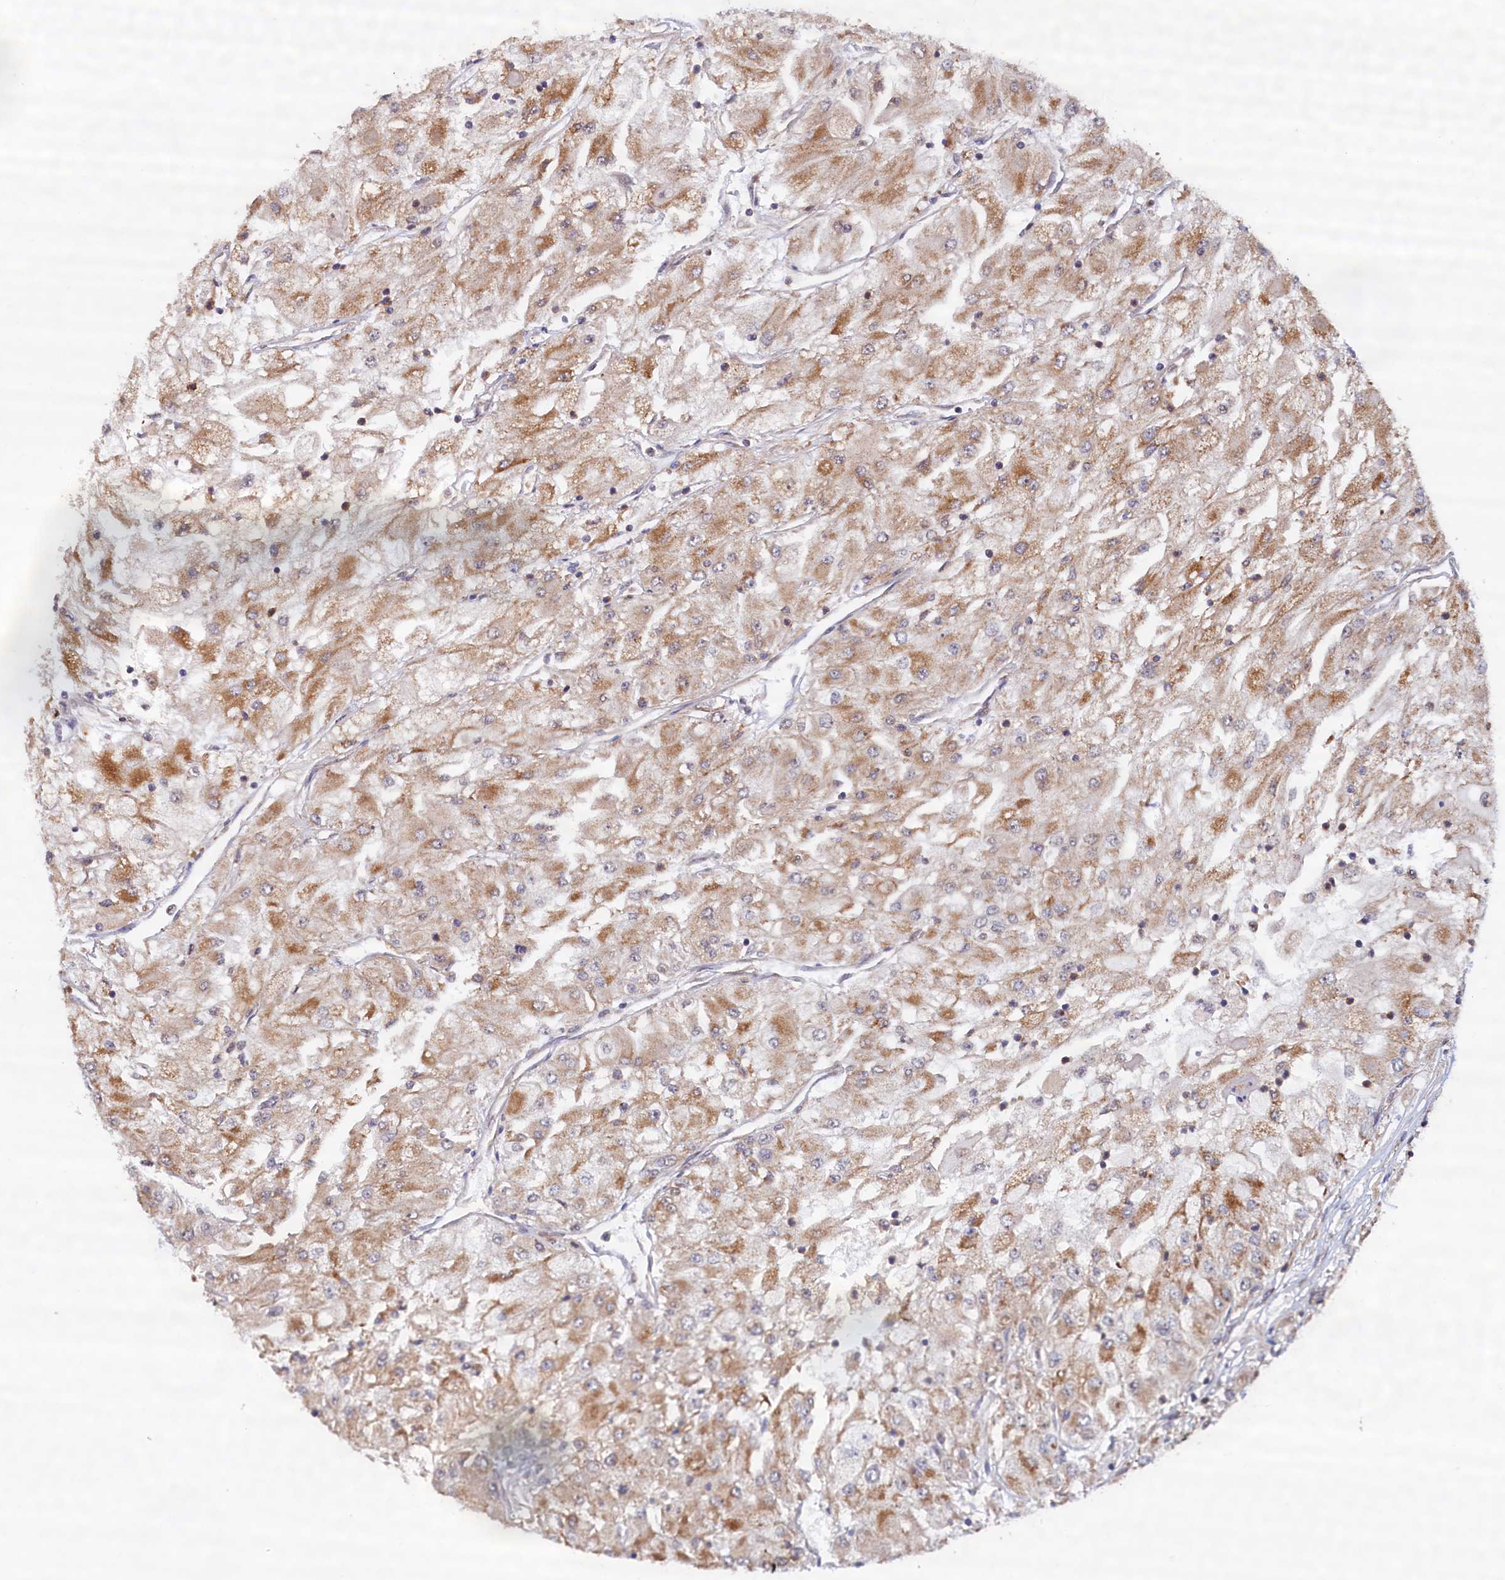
{"staining": {"intensity": "moderate", "quantity": "25%-75%", "location": "cytoplasmic/membranous"}, "tissue": "renal cancer", "cell_type": "Tumor cells", "image_type": "cancer", "snomed": [{"axis": "morphology", "description": "Adenocarcinoma, NOS"}, {"axis": "topography", "description": "Kidney"}], "caption": "Protein staining by immunohistochemistry (IHC) demonstrates moderate cytoplasmic/membranous staining in about 25%-75% of tumor cells in renal adenocarcinoma.", "gene": "UBE3B", "patient": {"sex": "male", "age": 80}}